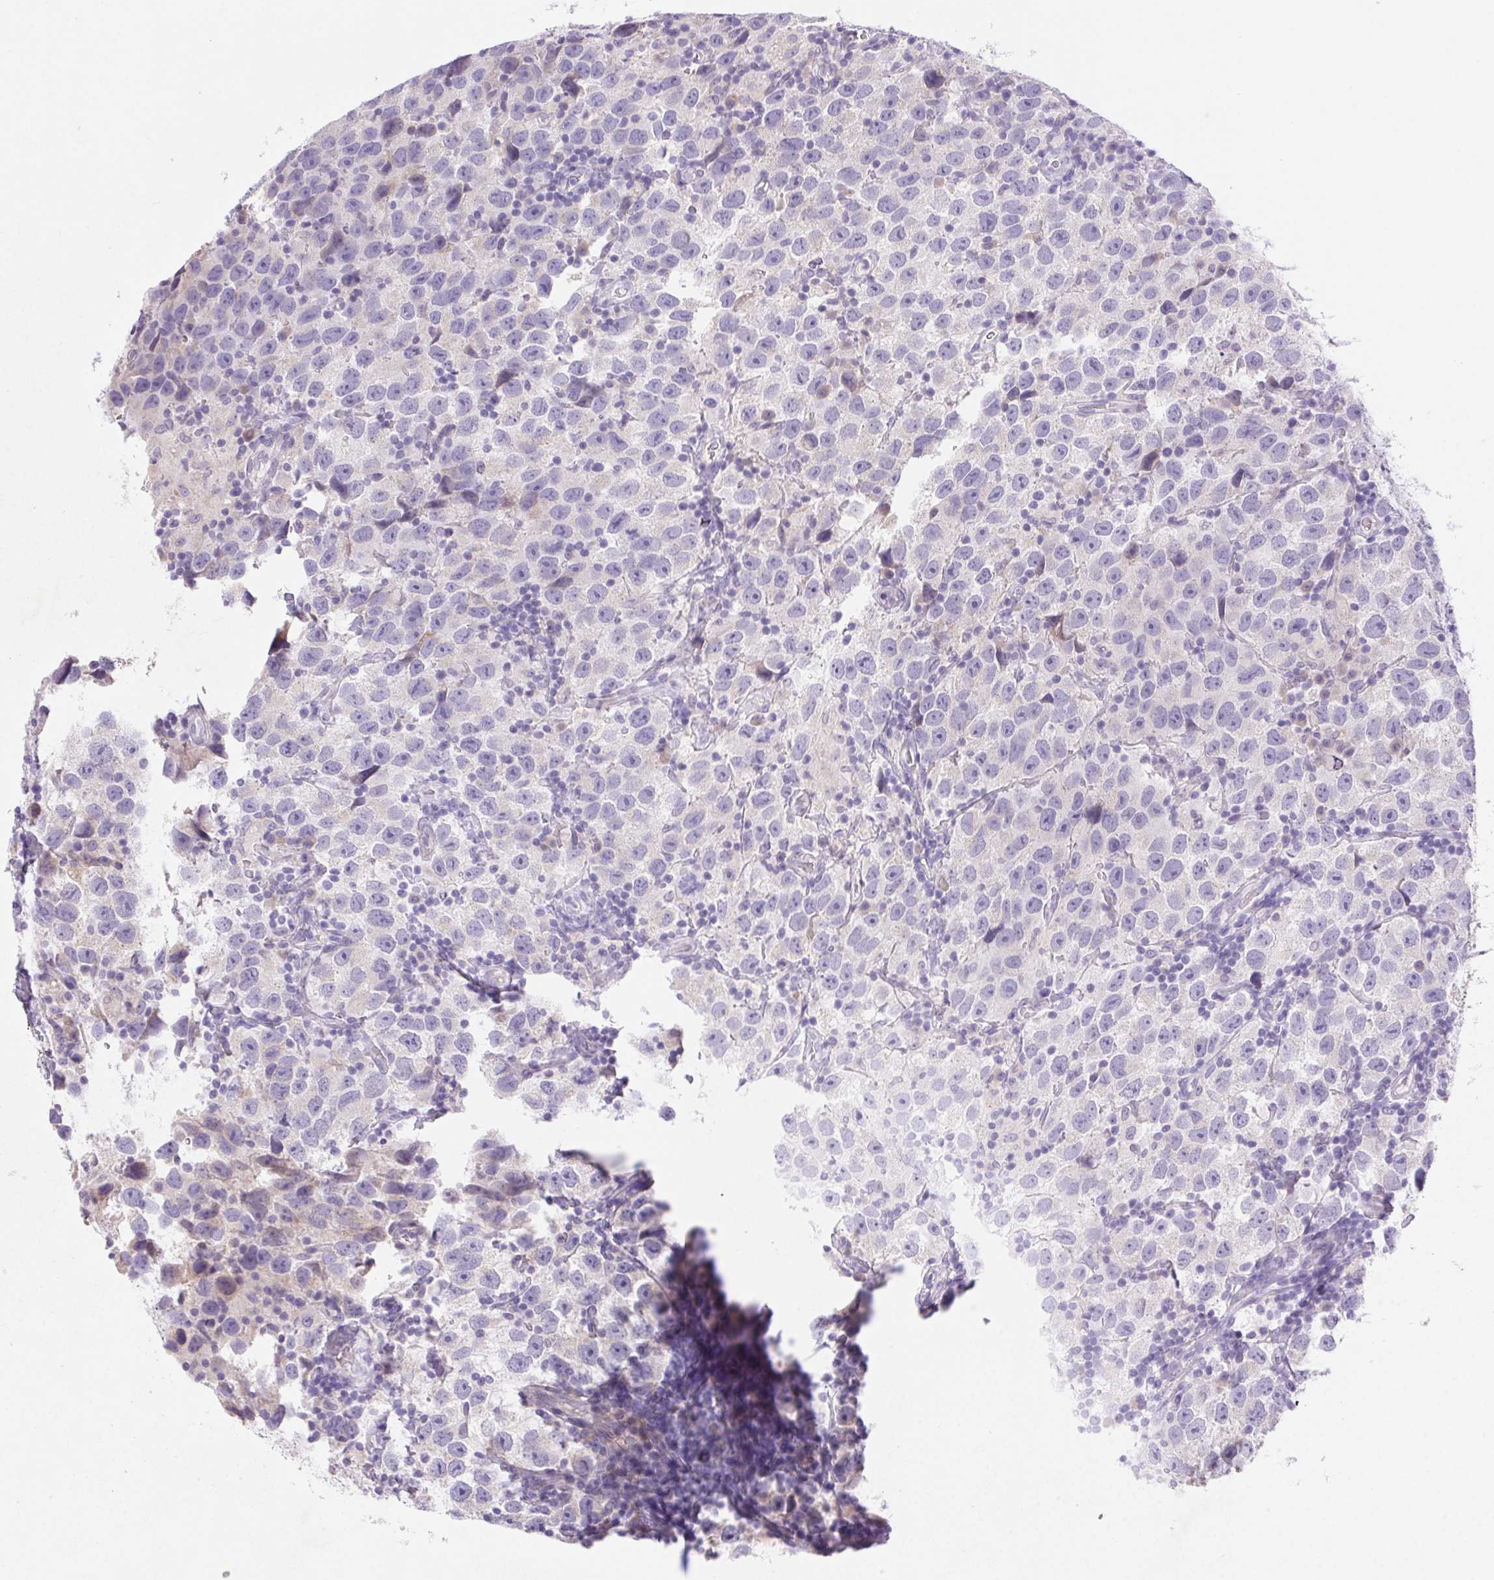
{"staining": {"intensity": "negative", "quantity": "none", "location": "none"}, "tissue": "testis cancer", "cell_type": "Tumor cells", "image_type": "cancer", "snomed": [{"axis": "morphology", "description": "Seminoma, NOS"}, {"axis": "topography", "description": "Testis"}], "caption": "This is an immunohistochemistry (IHC) histopathology image of testis cancer (seminoma). There is no staining in tumor cells.", "gene": "ARHGAP11B", "patient": {"sex": "male", "age": 26}}